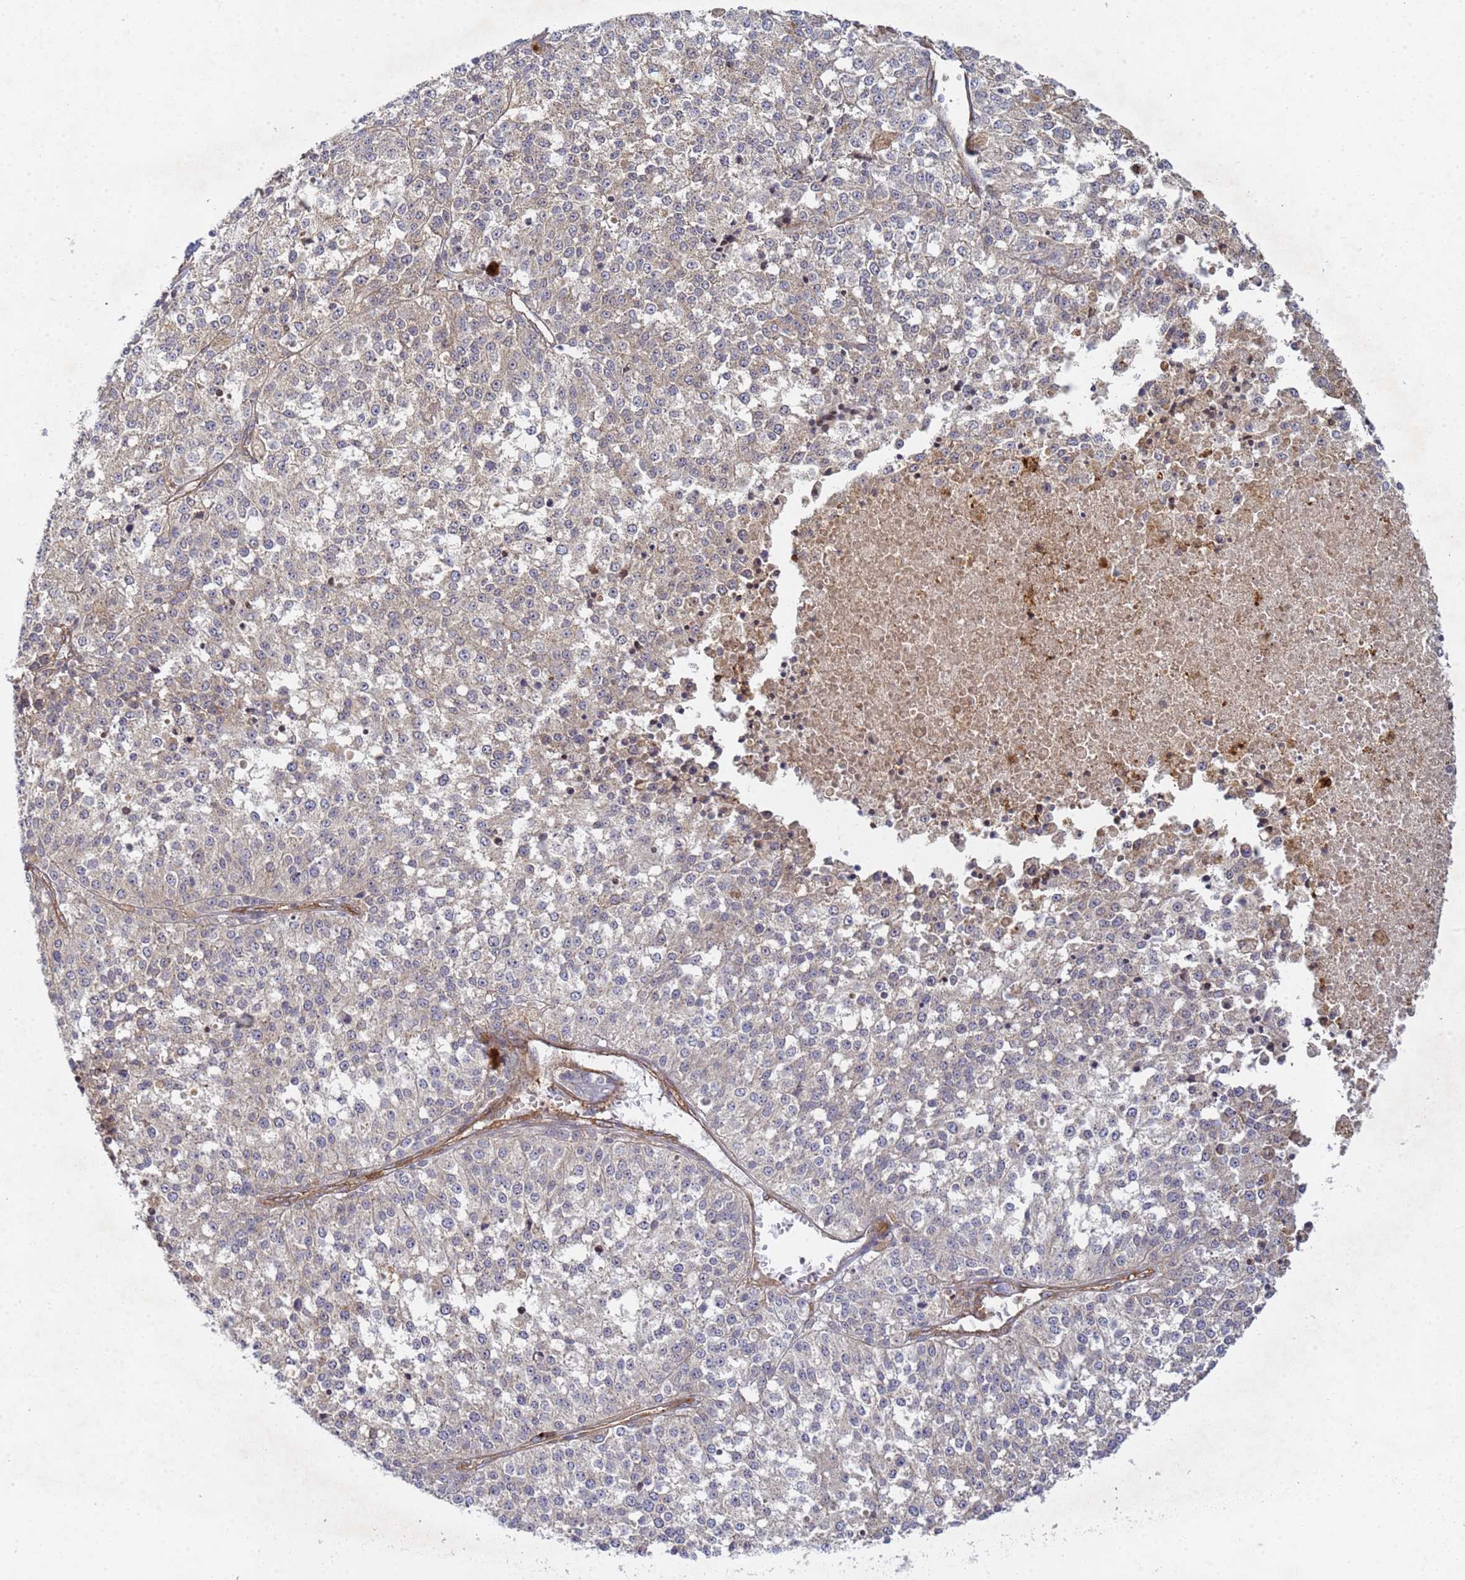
{"staining": {"intensity": "weak", "quantity": "25%-75%", "location": "cytoplasmic/membranous"}, "tissue": "melanoma", "cell_type": "Tumor cells", "image_type": "cancer", "snomed": [{"axis": "morphology", "description": "Malignant melanoma, NOS"}, {"axis": "topography", "description": "Skin"}], "caption": "Malignant melanoma stained for a protein shows weak cytoplasmic/membranous positivity in tumor cells. The protein of interest is stained brown, and the nuclei are stained in blue (DAB (3,3'-diaminobenzidine) IHC with brightfield microscopy, high magnification).", "gene": "C8orf34", "patient": {"sex": "female", "age": 64}}